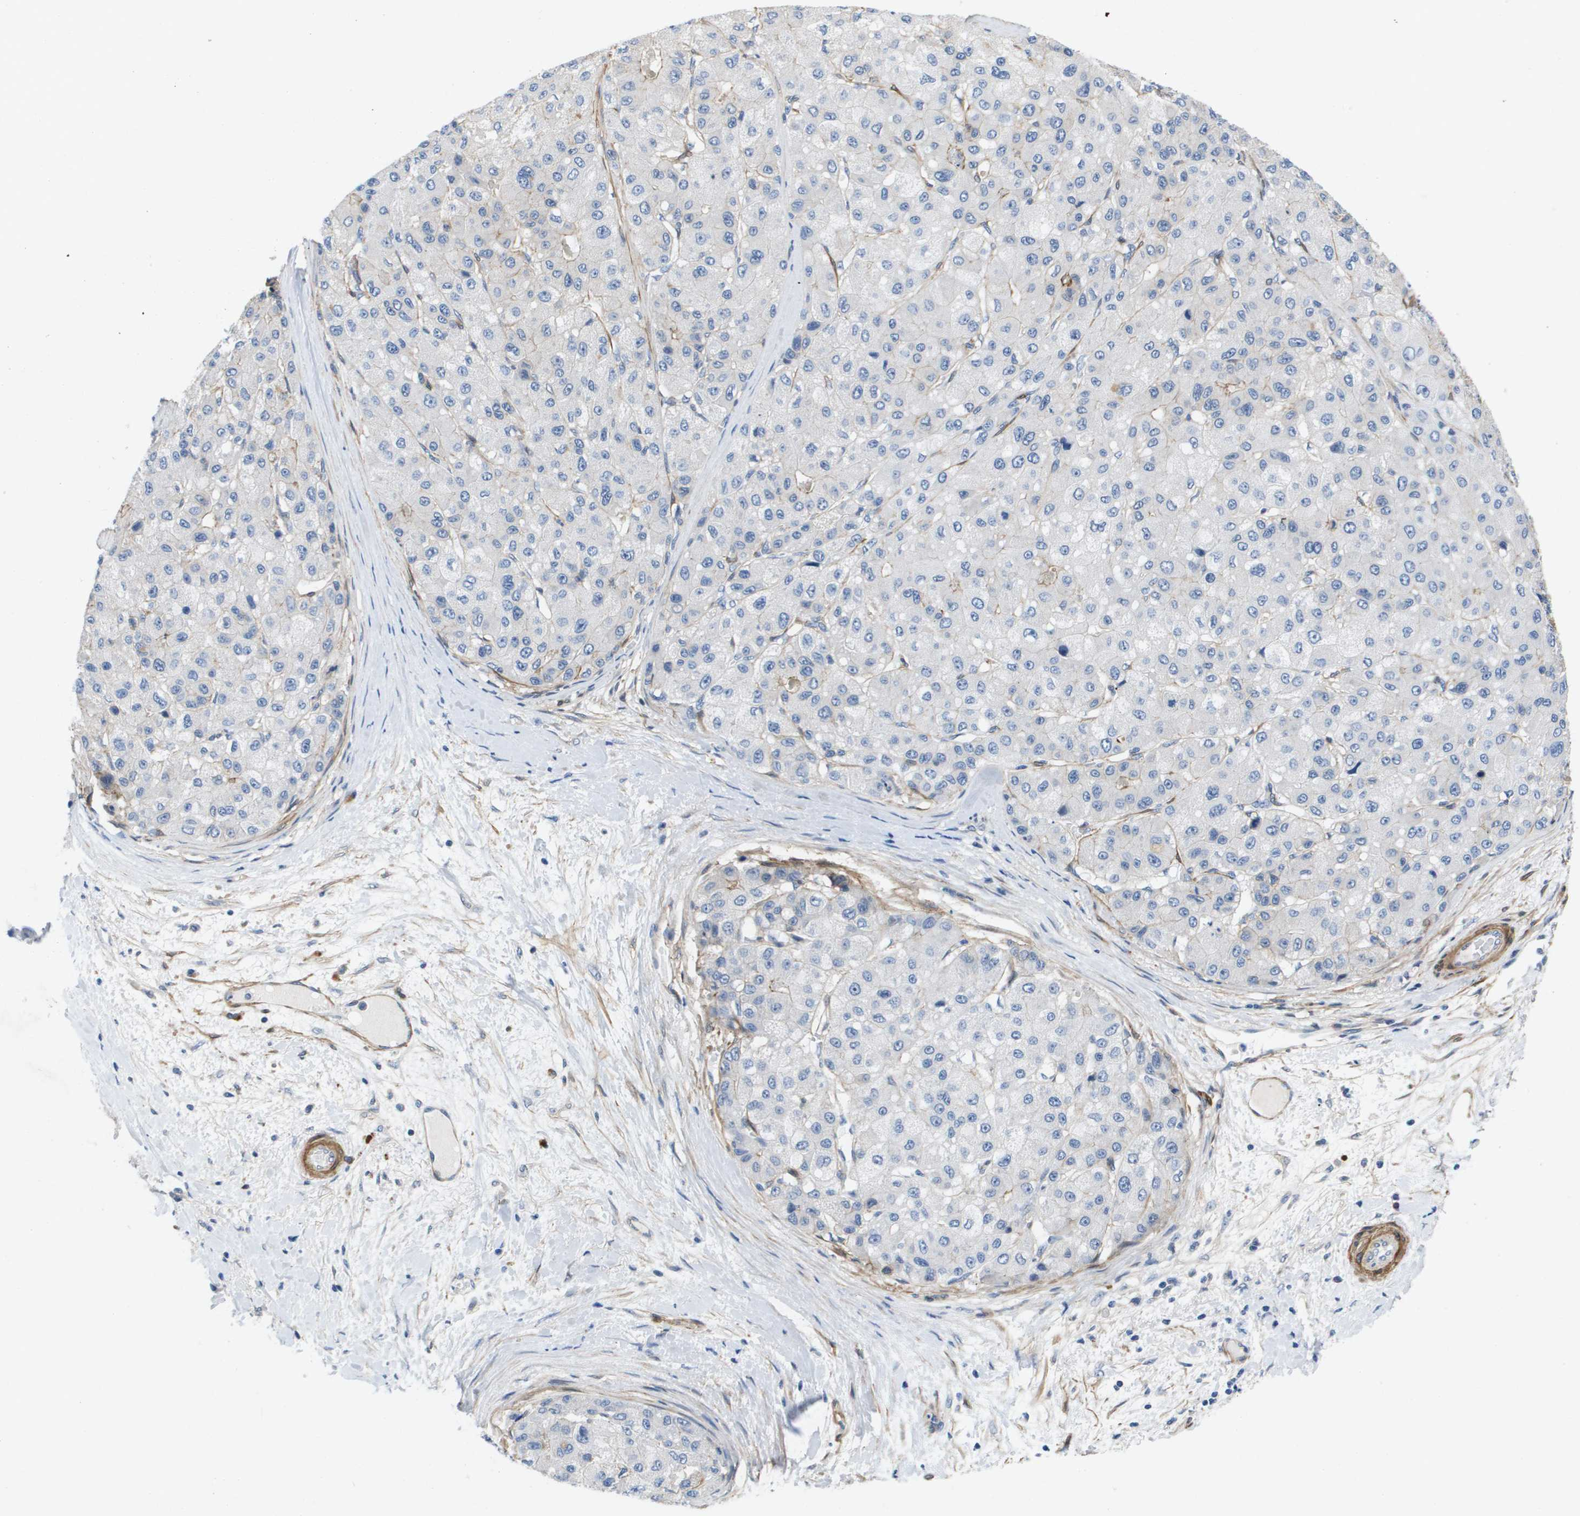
{"staining": {"intensity": "weak", "quantity": "<25%", "location": "cytoplasmic/membranous"}, "tissue": "liver cancer", "cell_type": "Tumor cells", "image_type": "cancer", "snomed": [{"axis": "morphology", "description": "Carcinoma, Hepatocellular, NOS"}, {"axis": "topography", "description": "Liver"}], "caption": "Tumor cells show no significant protein positivity in liver cancer (hepatocellular carcinoma).", "gene": "LPP", "patient": {"sex": "male", "age": 80}}